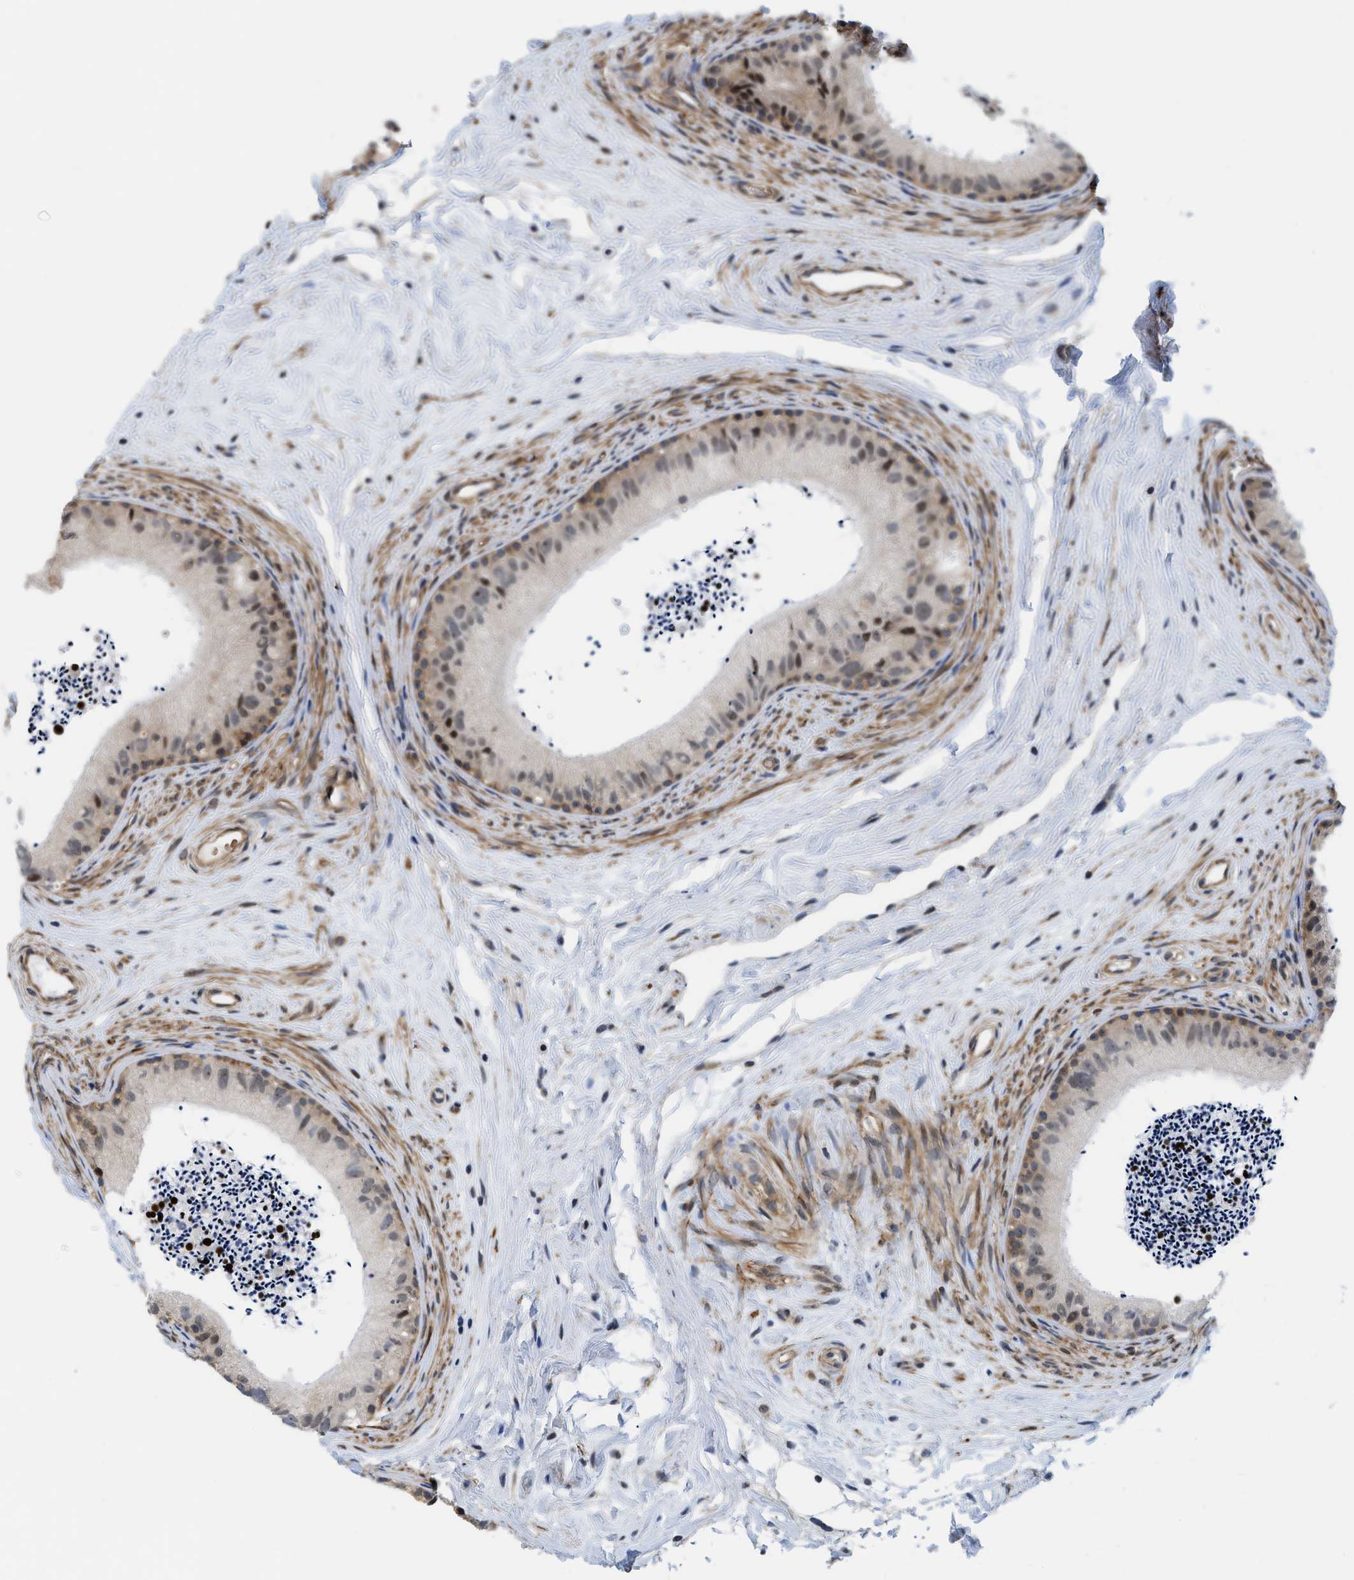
{"staining": {"intensity": "moderate", "quantity": "<25%", "location": "cytoplasmic/membranous,nuclear"}, "tissue": "epididymis", "cell_type": "Glandular cells", "image_type": "normal", "snomed": [{"axis": "morphology", "description": "Normal tissue, NOS"}, {"axis": "topography", "description": "Epididymis"}], "caption": "A brown stain shows moderate cytoplasmic/membranous,nuclear expression of a protein in glandular cells of normal human epididymis.", "gene": "GPRASP2", "patient": {"sex": "male", "age": 56}}